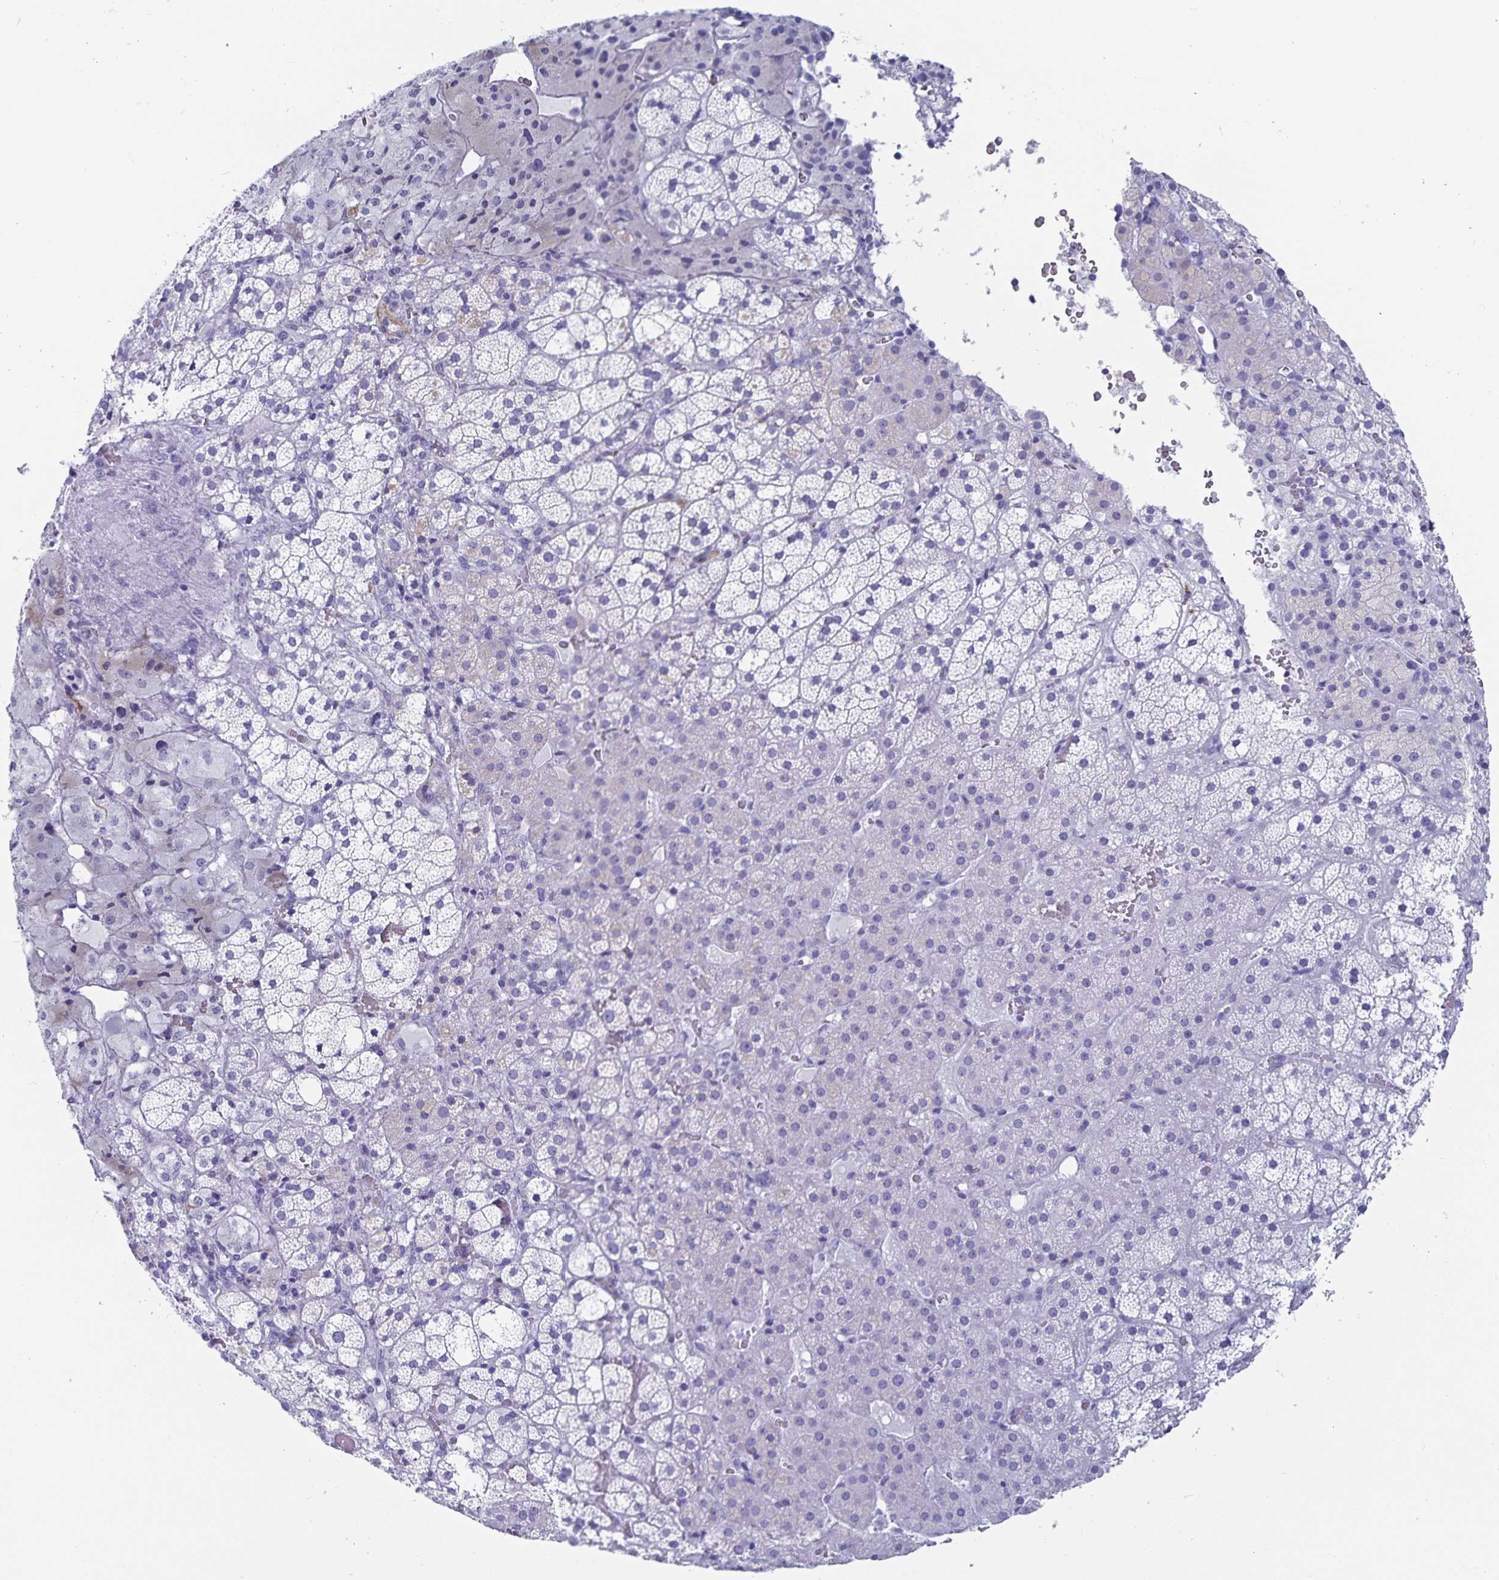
{"staining": {"intensity": "negative", "quantity": "none", "location": "none"}, "tissue": "adrenal gland", "cell_type": "Glandular cells", "image_type": "normal", "snomed": [{"axis": "morphology", "description": "Normal tissue, NOS"}, {"axis": "topography", "description": "Adrenal gland"}], "caption": "Immunohistochemical staining of benign human adrenal gland shows no significant positivity in glandular cells. The staining is performed using DAB (3,3'-diaminobenzidine) brown chromogen with nuclei counter-stained in using hematoxylin.", "gene": "C19orf73", "patient": {"sex": "male", "age": 53}}